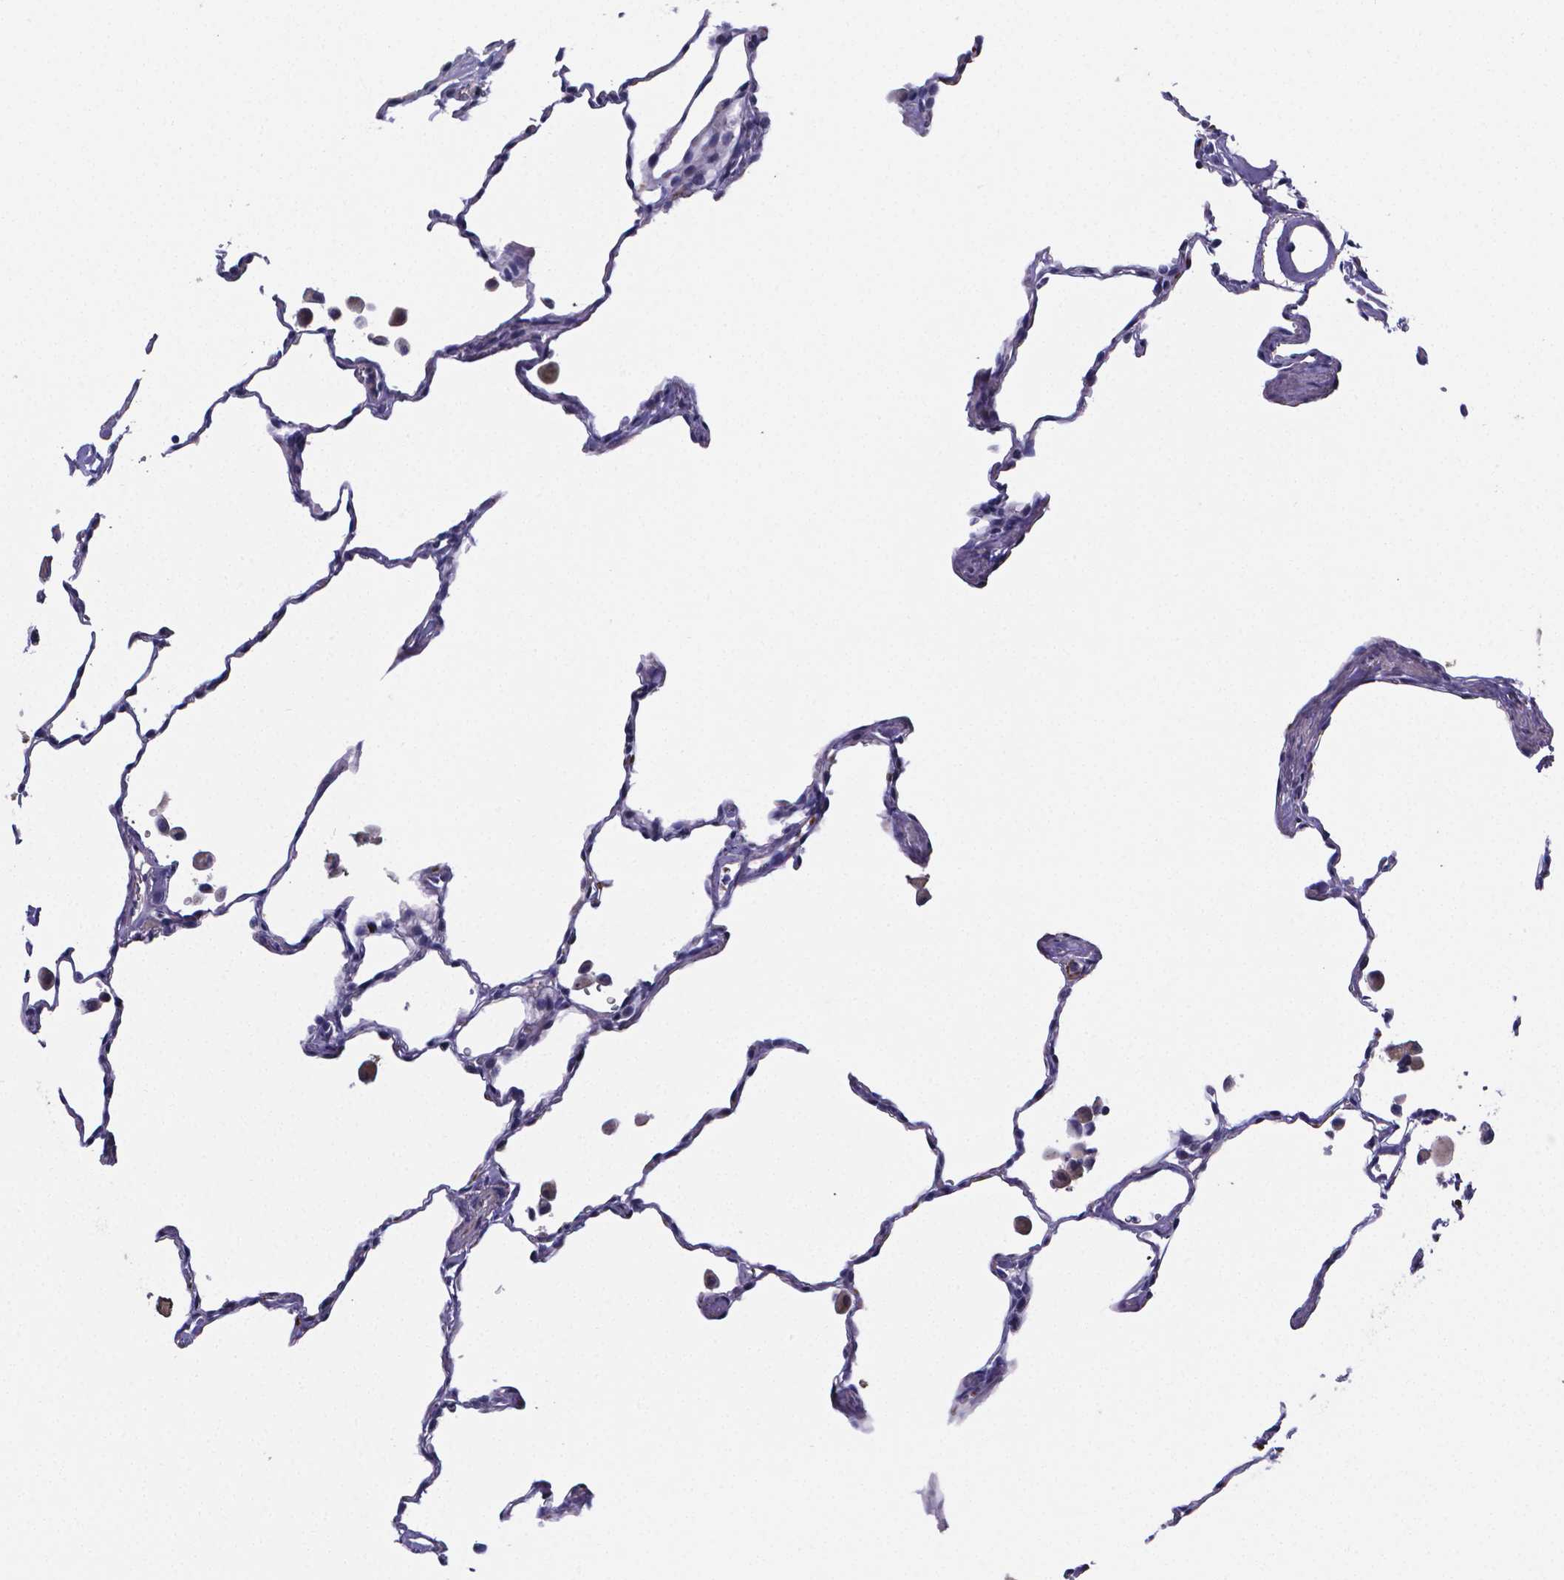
{"staining": {"intensity": "negative", "quantity": "none", "location": "none"}, "tissue": "lung", "cell_type": "Alveolar cells", "image_type": "normal", "snomed": [{"axis": "morphology", "description": "Normal tissue, NOS"}, {"axis": "topography", "description": "Lung"}], "caption": "Alveolar cells are negative for brown protein staining in normal lung. (DAB (3,3'-diaminobenzidine) immunohistochemistry with hematoxylin counter stain).", "gene": "GABRA3", "patient": {"sex": "female", "age": 47}}